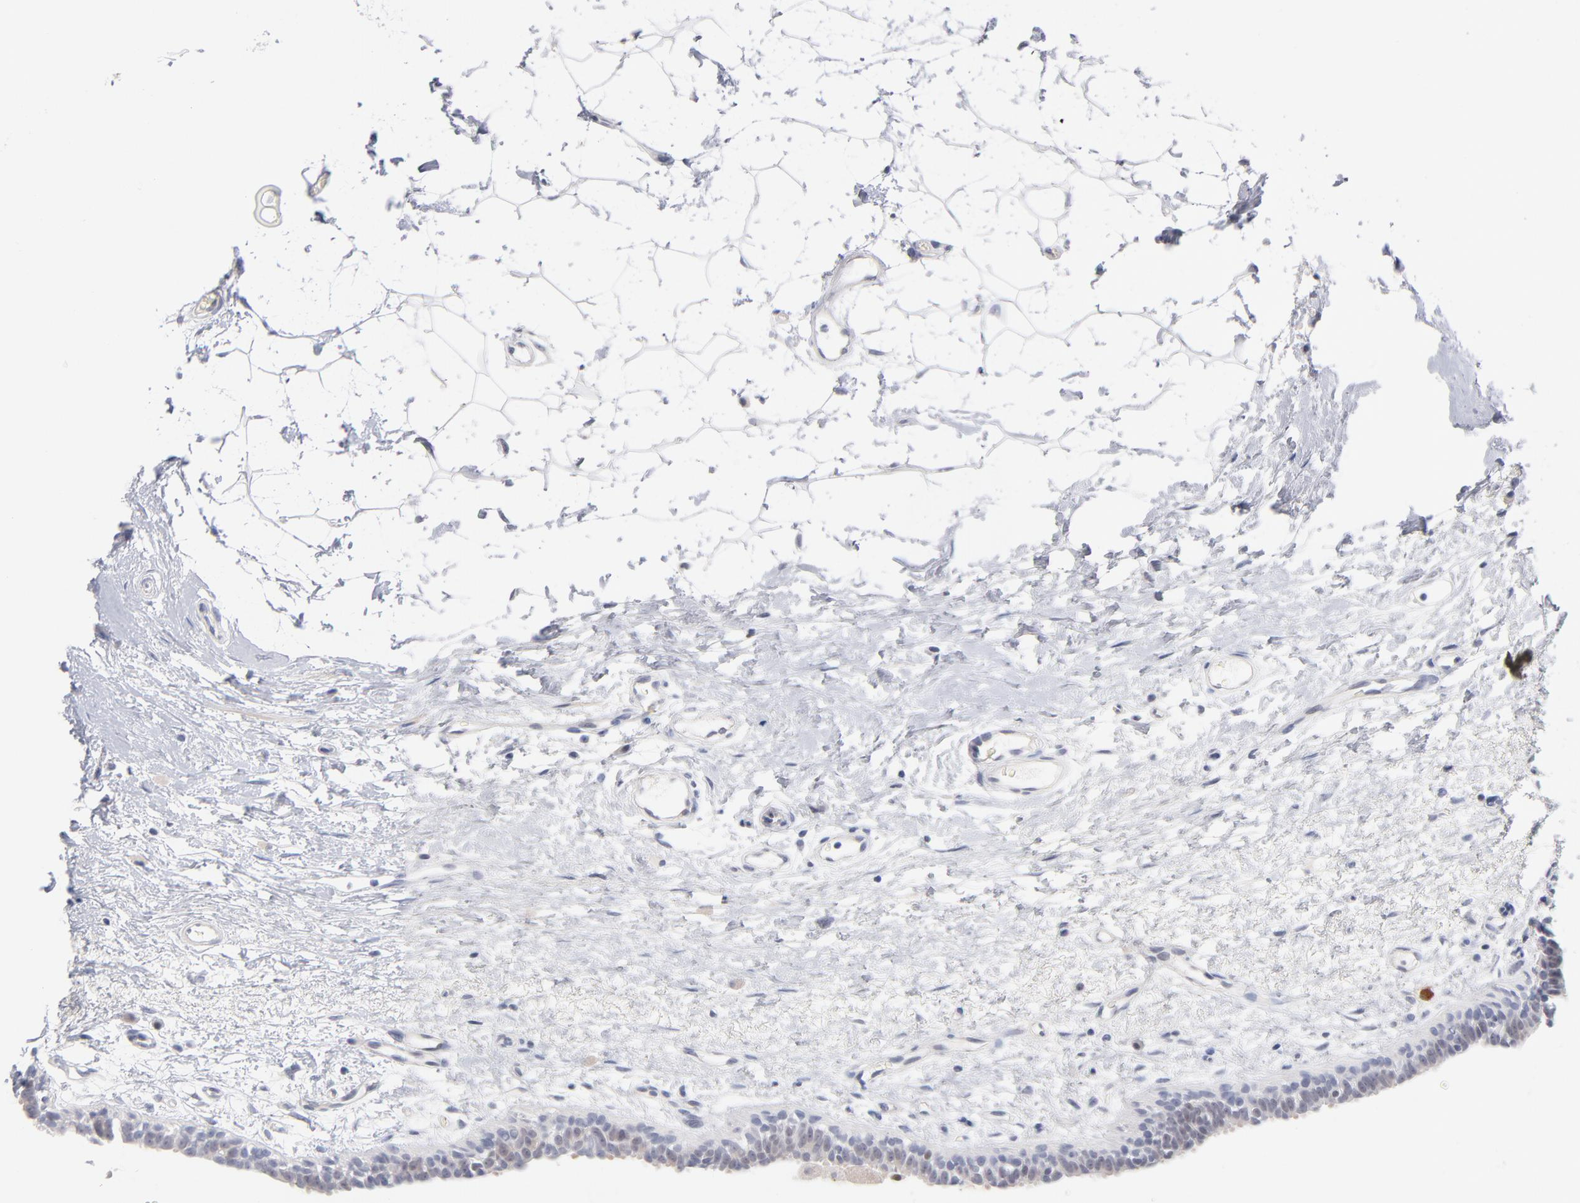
{"staining": {"intensity": "weak", "quantity": "<25%", "location": "nuclear"}, "tissue": "breast cancer", "cell_type": "Tumor cells", "image_type": "cancer", "snomed": [{"axis": "morphology", "description": "Duct carcinoma"}, {"axis": "topography", "description": "Breast"}], "caption": "IHC histopathology image of neoplastic tissue: intraductal carcinoma (breast) stained with DAB exhibits no significant protein staining in tumor cells.", "gene": "PARP1", "patient": {"sex": "female", "age": 40}}